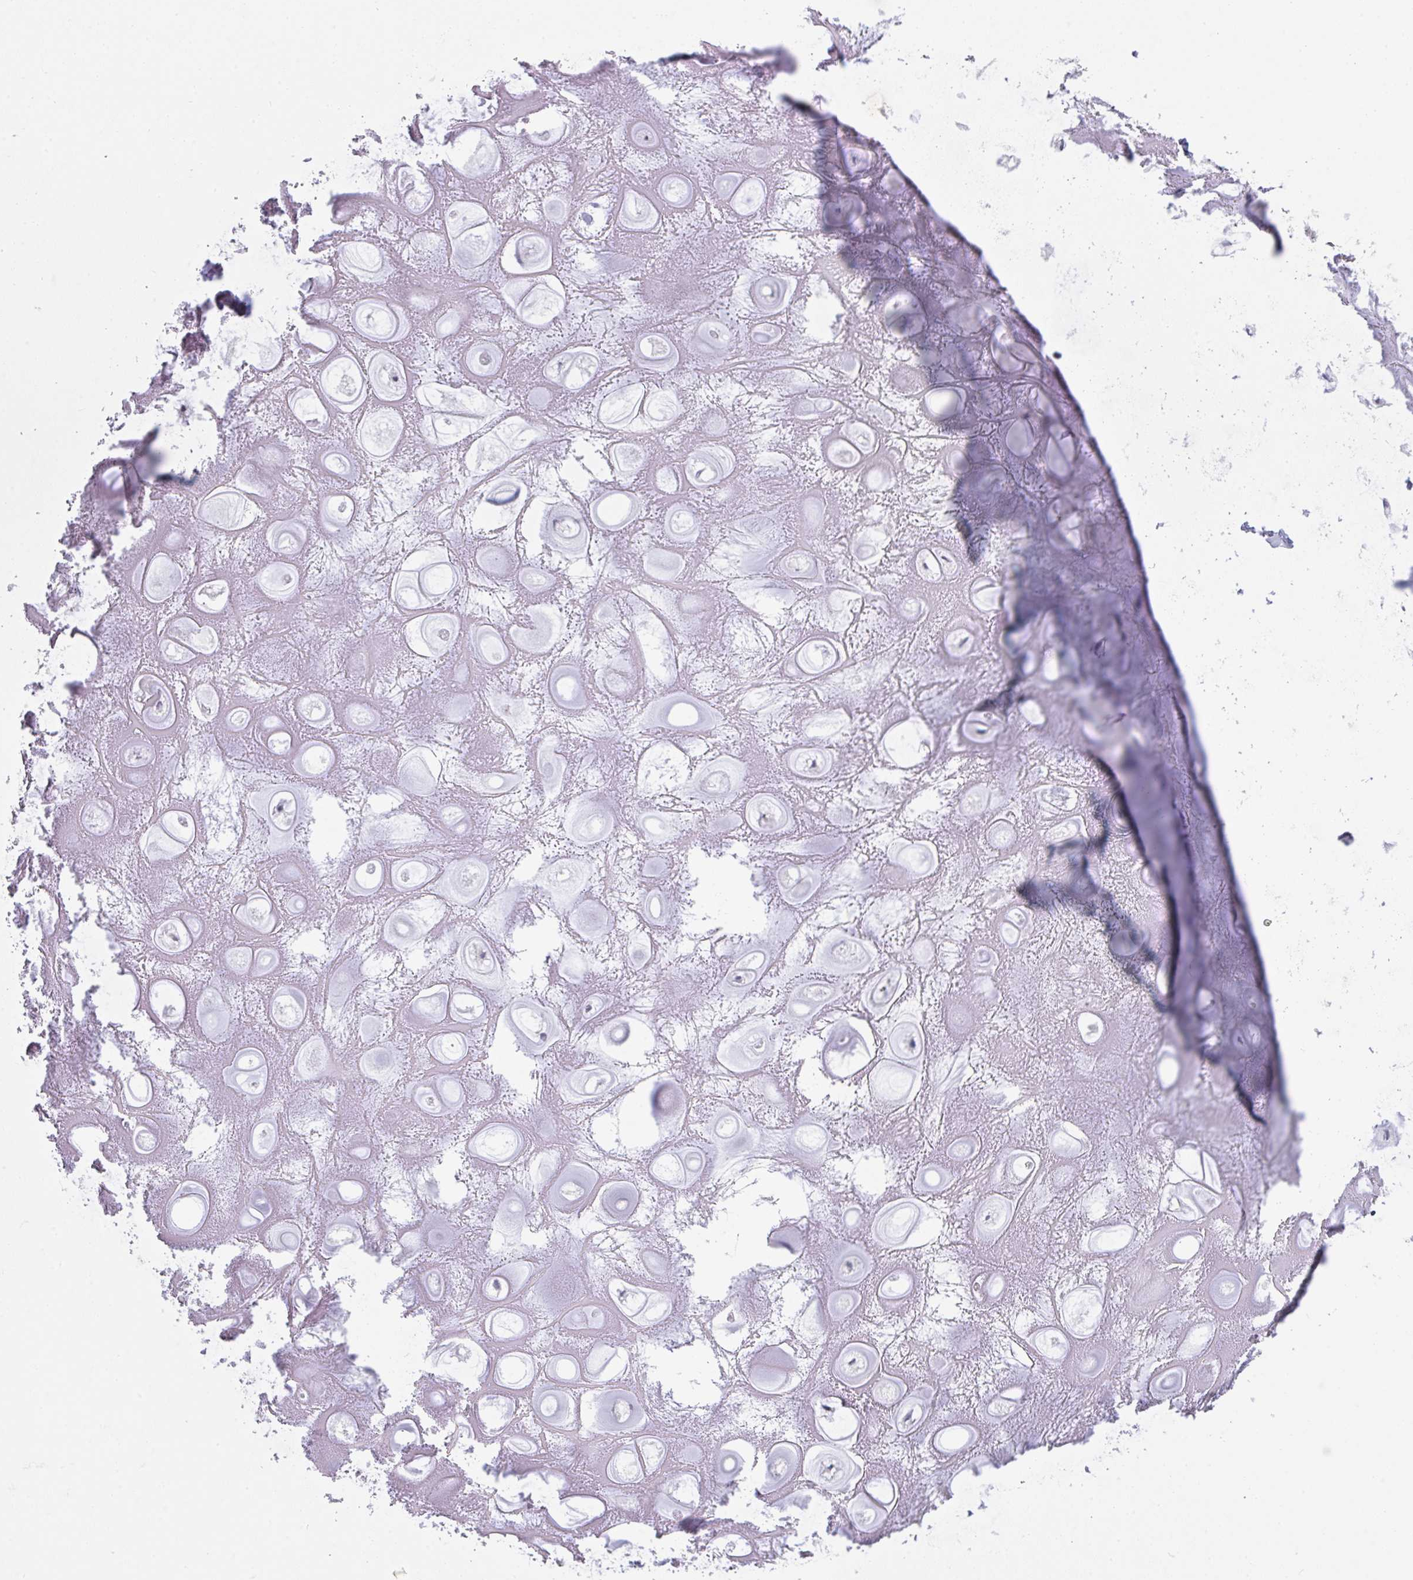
{"staining": {"intensity": "negative", "quantity": "none", "location": "none"}, "tissue": "soft tissue", "cell_type": "Chondrocytes", "image_type": "normal", "snomed": [{"axis": "morphology", "description": "Normal tissue, NOS"}, {"axis": "topography", "description": "Lymph node"}, {"axis": "topography", "description": "Cartilage tissue"}, {"axis": "topography", "description": "Nasopharynx"}], "caption": "This photomicrograph is of unremarkable soft tissue stained with immunohistochemistry (IHC) to label a protein in brown with the nuclei are counter-stained blue. There is no staining in chondrocytes. Brightfield microscopy of immunohistochemistry stained with DAB (brown) and hematoxylin (blue), captured at high magnification.", "gene": "CD80", "patient": {"sex": "male", "age": 63}}